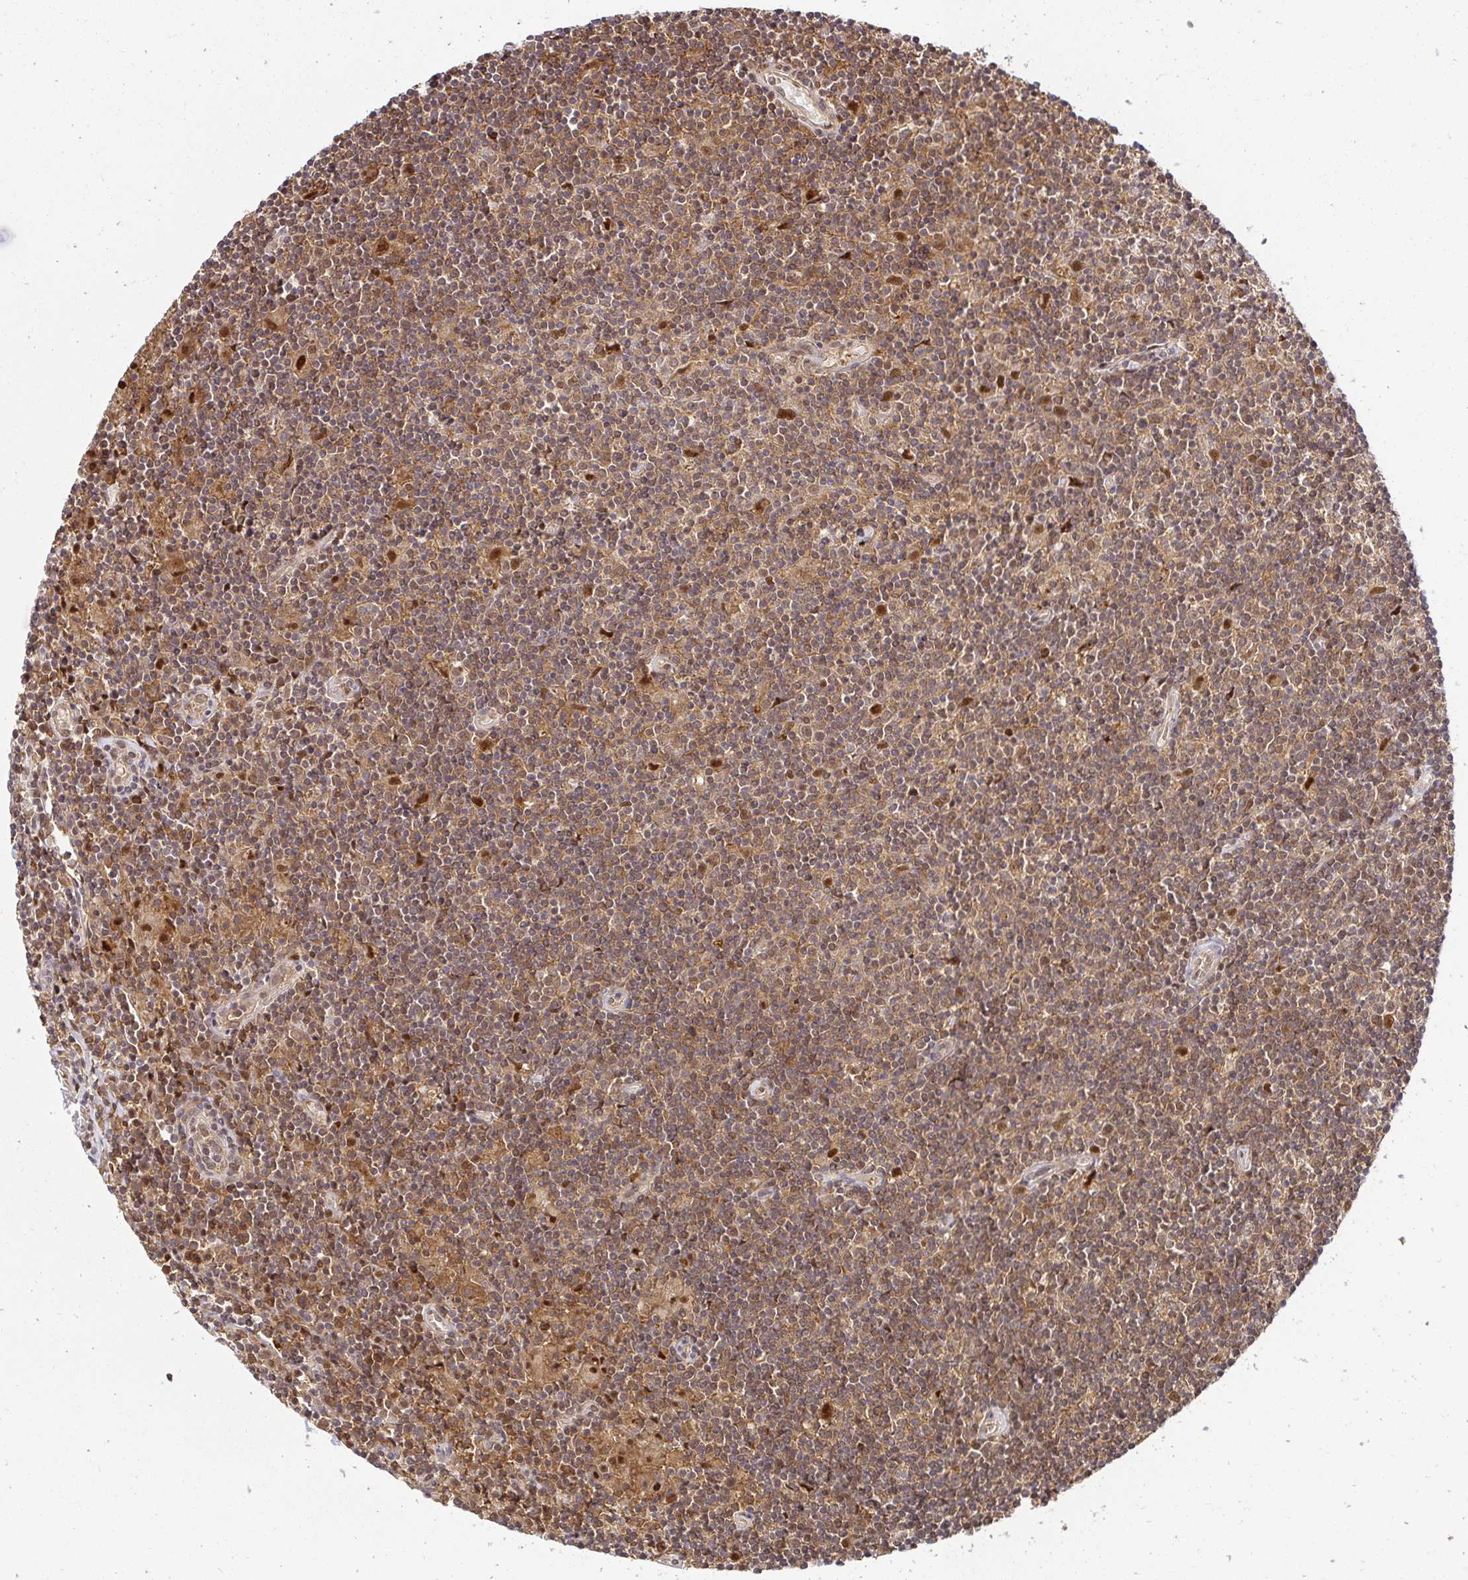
{"staining": {"intensity": "moderate", "quantity": ">75%", "location": "cytoplasmic/membranous,nuclear"}, "tissue": "lymphoma", "cell_type": "Tumor cells", "image_type": "cancer", "snomed": [{"axis": "morphology", "description": "Hodgkin's disease, NOS"}, {"axis": "topography", "description": "Lymph node"}], "caption": "Immunohistochemistry of human lymphoma displays medium levels of moderate cytoplasmic/membranous and nuclear expression in approximately >75% of tumor cells.", "gene": "PSMA4", "patient": {"sex": "male", "age": 40}}